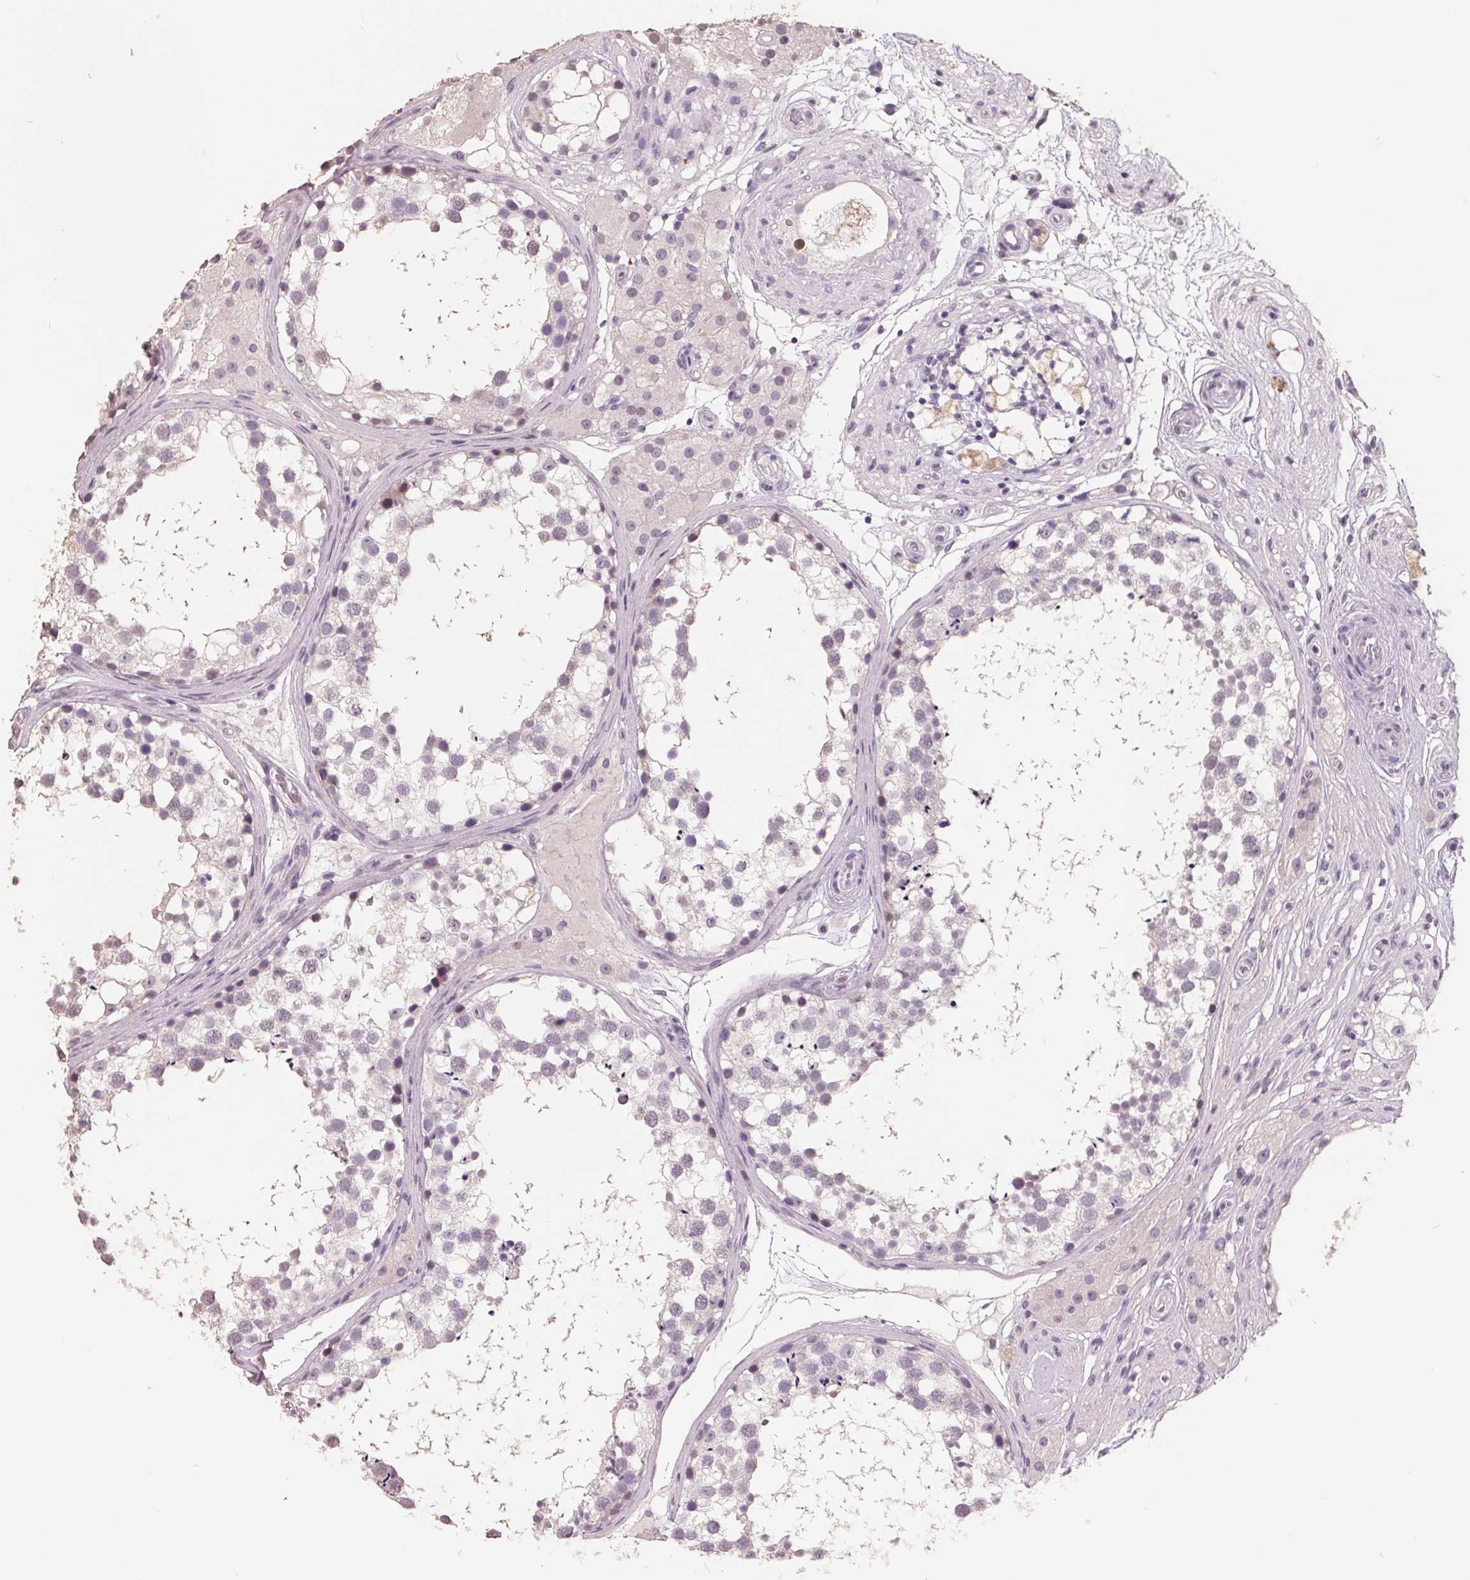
{"staining": {"intensity": "weak", "quantity": "<25%", "location": "nuclear"}, "tissue": "testis", "cell_type": "Cells in seminiferous ducts", "image_type": "normal", "snomed": [{"axis": "morphology", "description": "Normal tissue, NOS"}, {"axis": "morphology", "description": "Seminoma, NOS"}, {"axis": "topography", "description": "Testis"}], "caption": "The micrograph displays no staining of cells in seminiferous ducts in unremarkable testis. (DAB (3,3'-diaminobenzidine) IHC visualized using brightfield microscopy, high magnification).", "gene": "FTCD", "patient": {"sex": "male", "age": 65}}